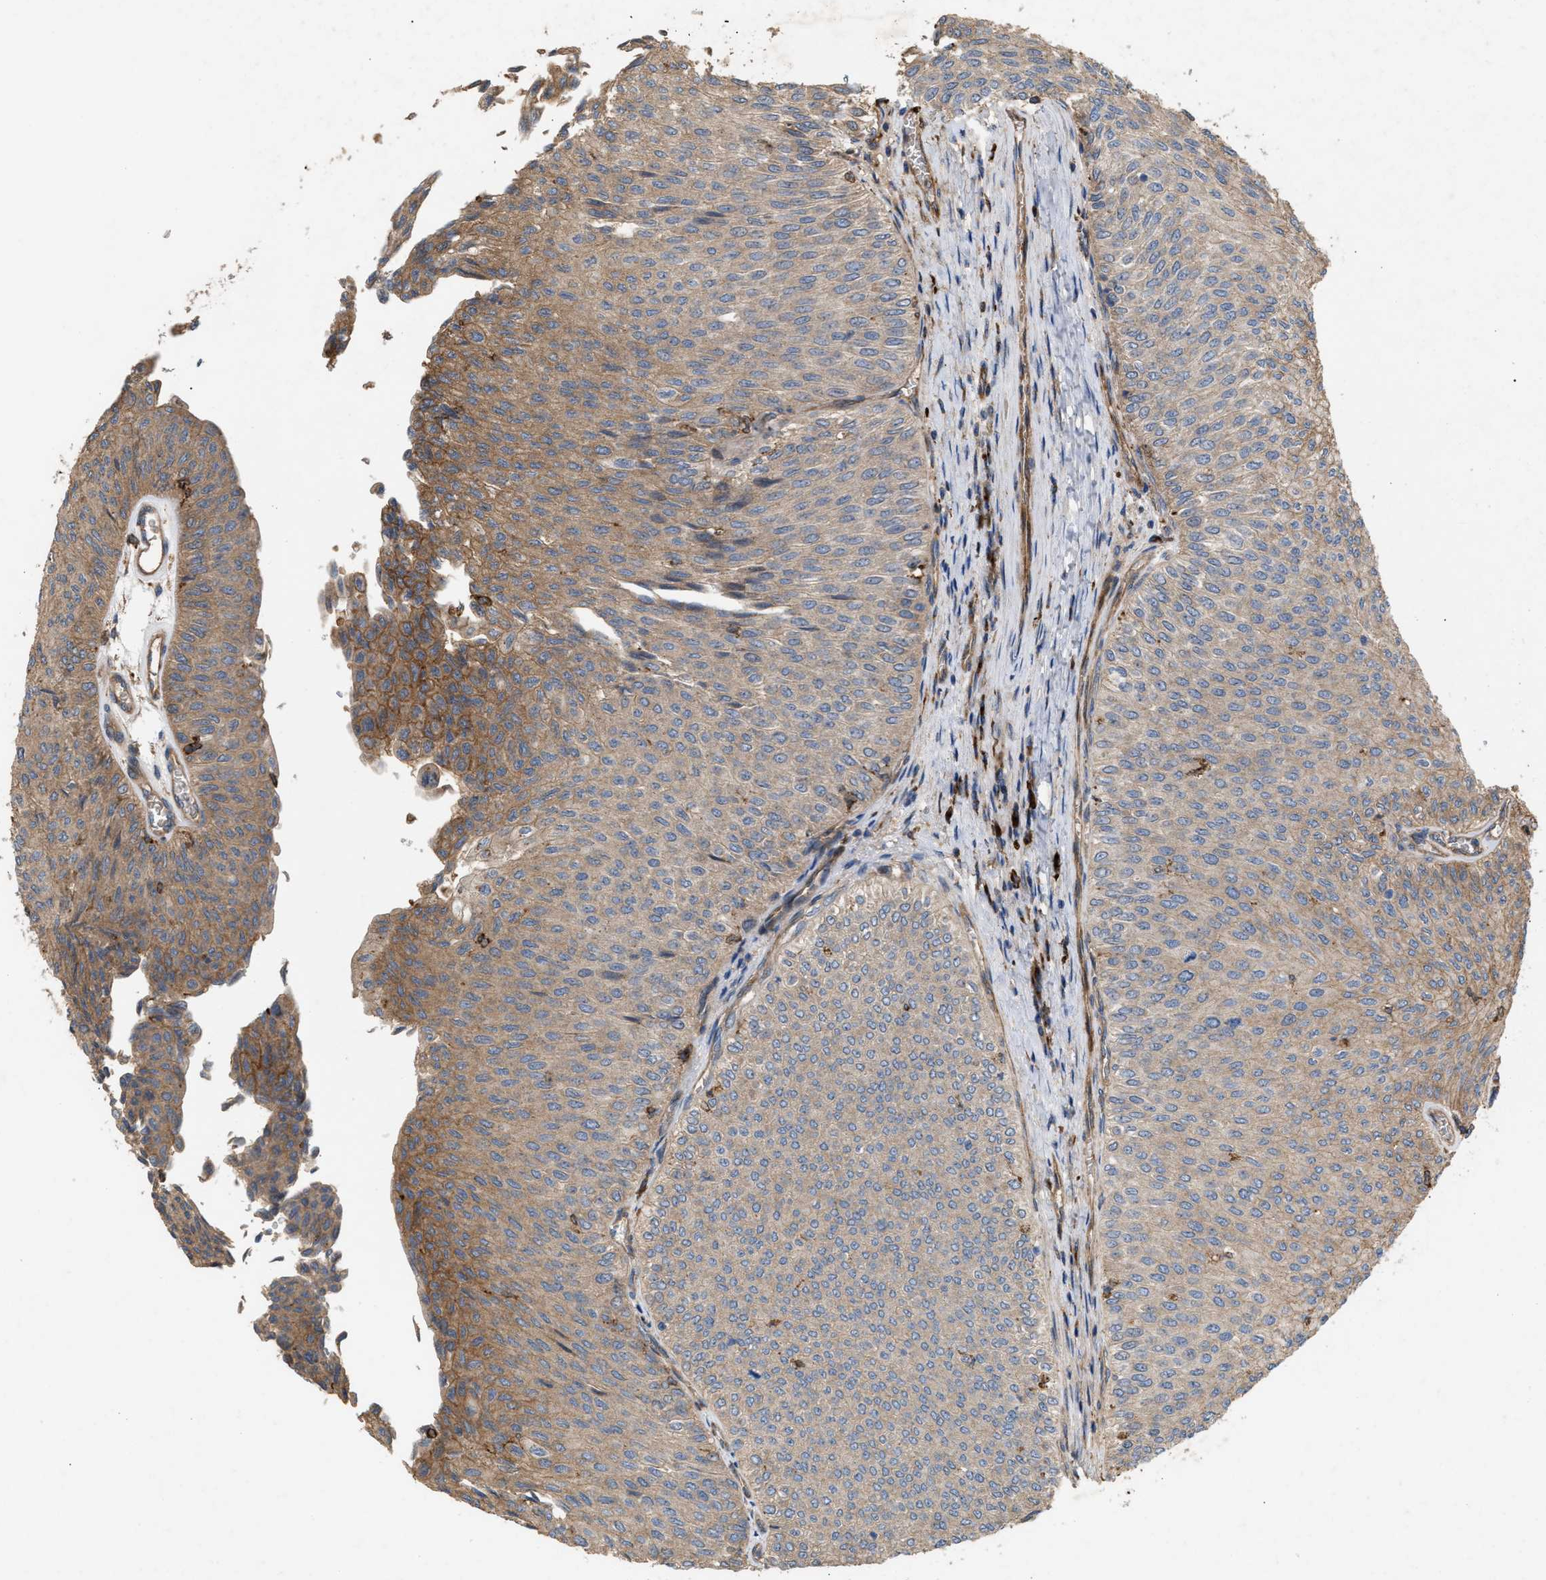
{"staining": {"intensity": "moderate", "quantity": "<25%", "location": "cytoplasmic/membranous"}, "tissue": "urothelial cancer", "cell_type": "Tumor cells", "image_type": "cancer", "snomed": [{"axis": "morphology", "description": "Urothelial carcinoma, Low grade"}, {"axis": "topography", "description": "Urinary bladder"}], "caption": "Approximately <25% of tumor cells in human urothelial carcinoma (low-grade) show moderate cytoplasmic/membranous protein staining as visualized by brown immunohistochemical staining.", "gene": "GCC1", "patient": {"sex": "male", "age": 78}}